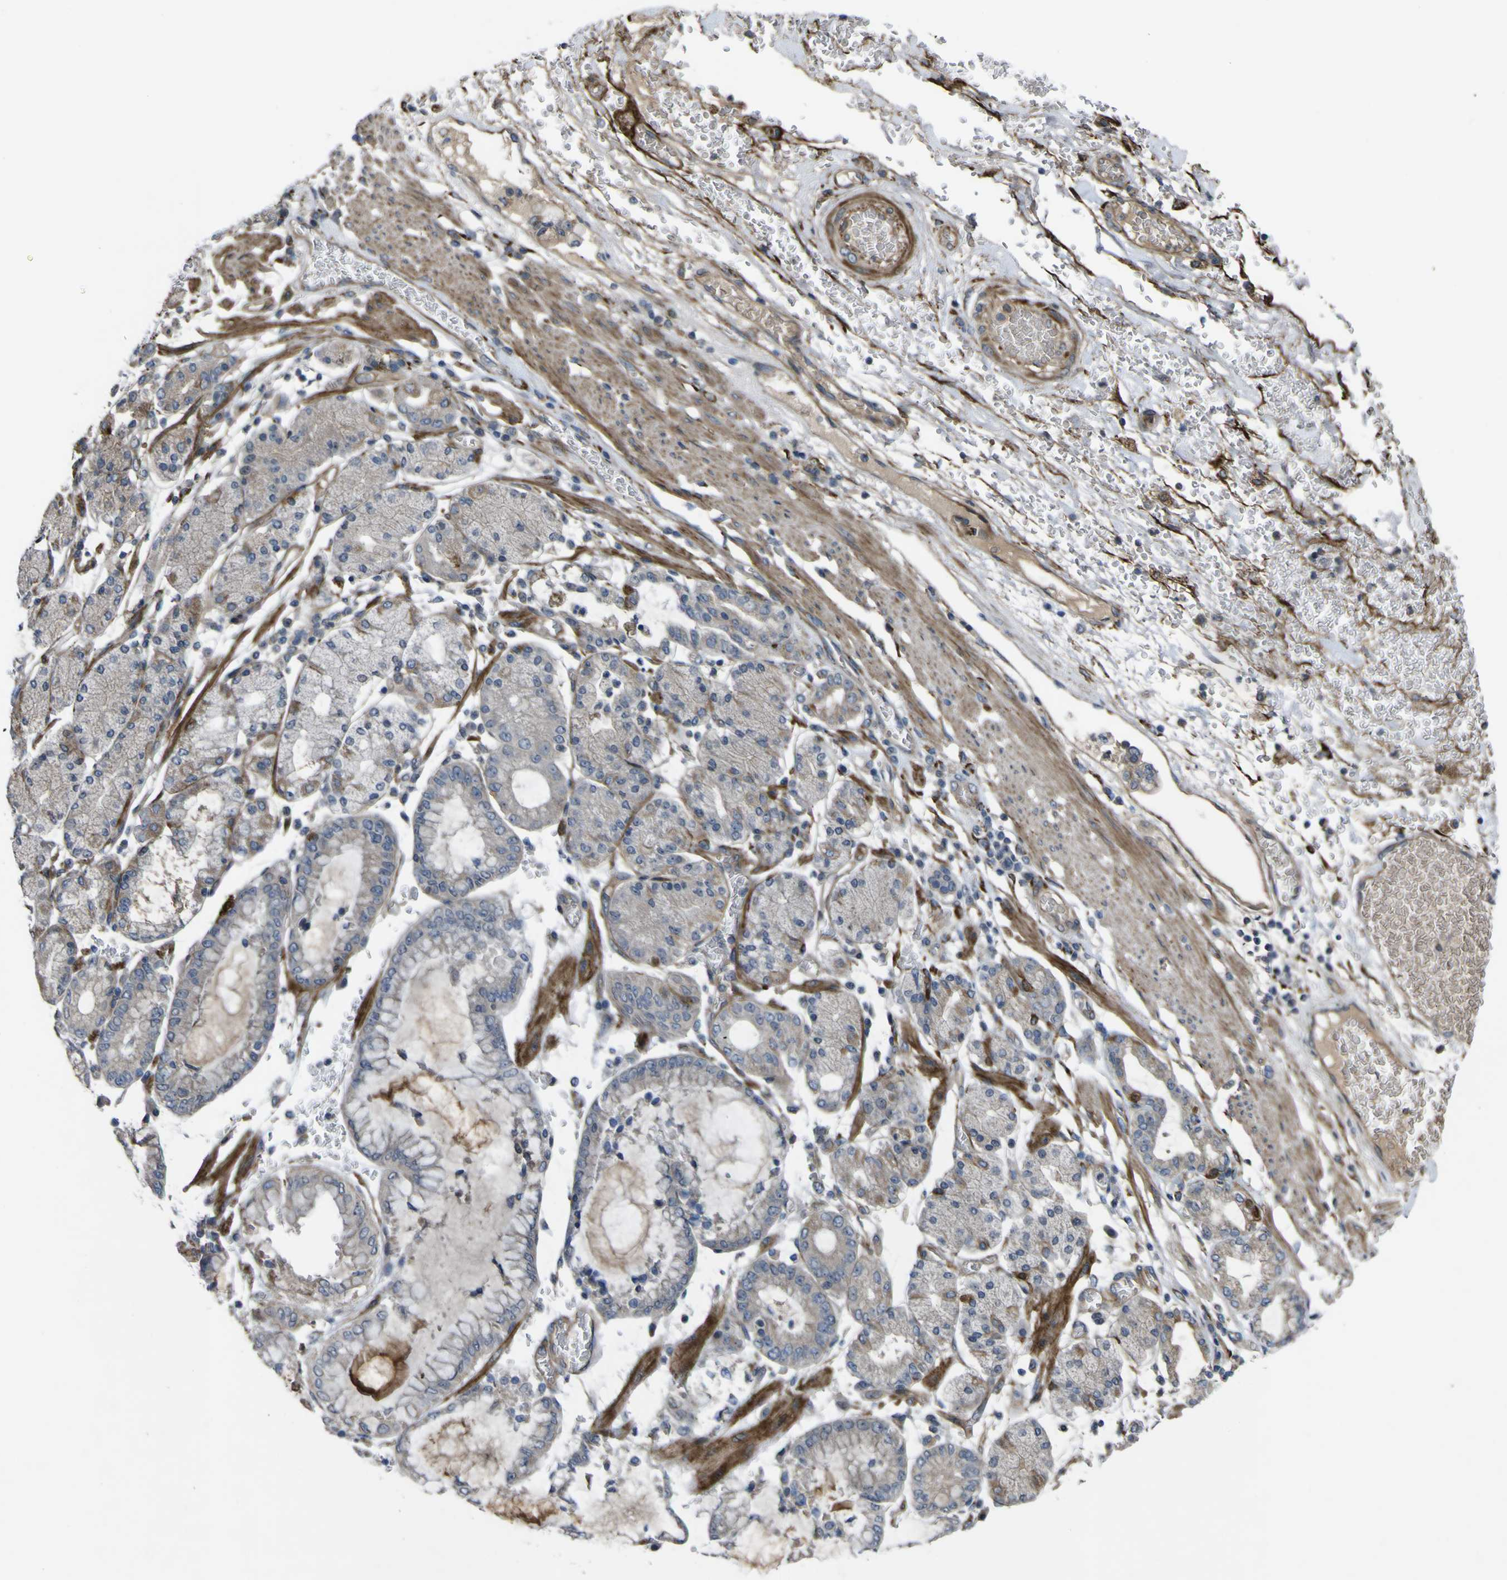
{"staining": {"intensity": "negative", "quantity": "none", "location": "none"}, "tissue": "stomach cancer", "cell_type": "Tumor cells", "image_type": "cancer", "snomed": [{"axis": "morphology", "description": "Normal tissue, NOS"}, {"axis": "morphology", "description": "Adenocarcinoma, NOS"}, {"axis": "topography", "description": "Stomach, upper"}, {"axis": "topography", "description": "Stomach"}], "caption": "A histopathology image of human adenocarcinoma (stomach) is negative for staining in tumor cells. (DAB immunohistochemistry (IHC) visualized using brightfield microscopy, high magnification).", "gene": "GPLD1", "patient": {"sex": "male", "age": 76}}